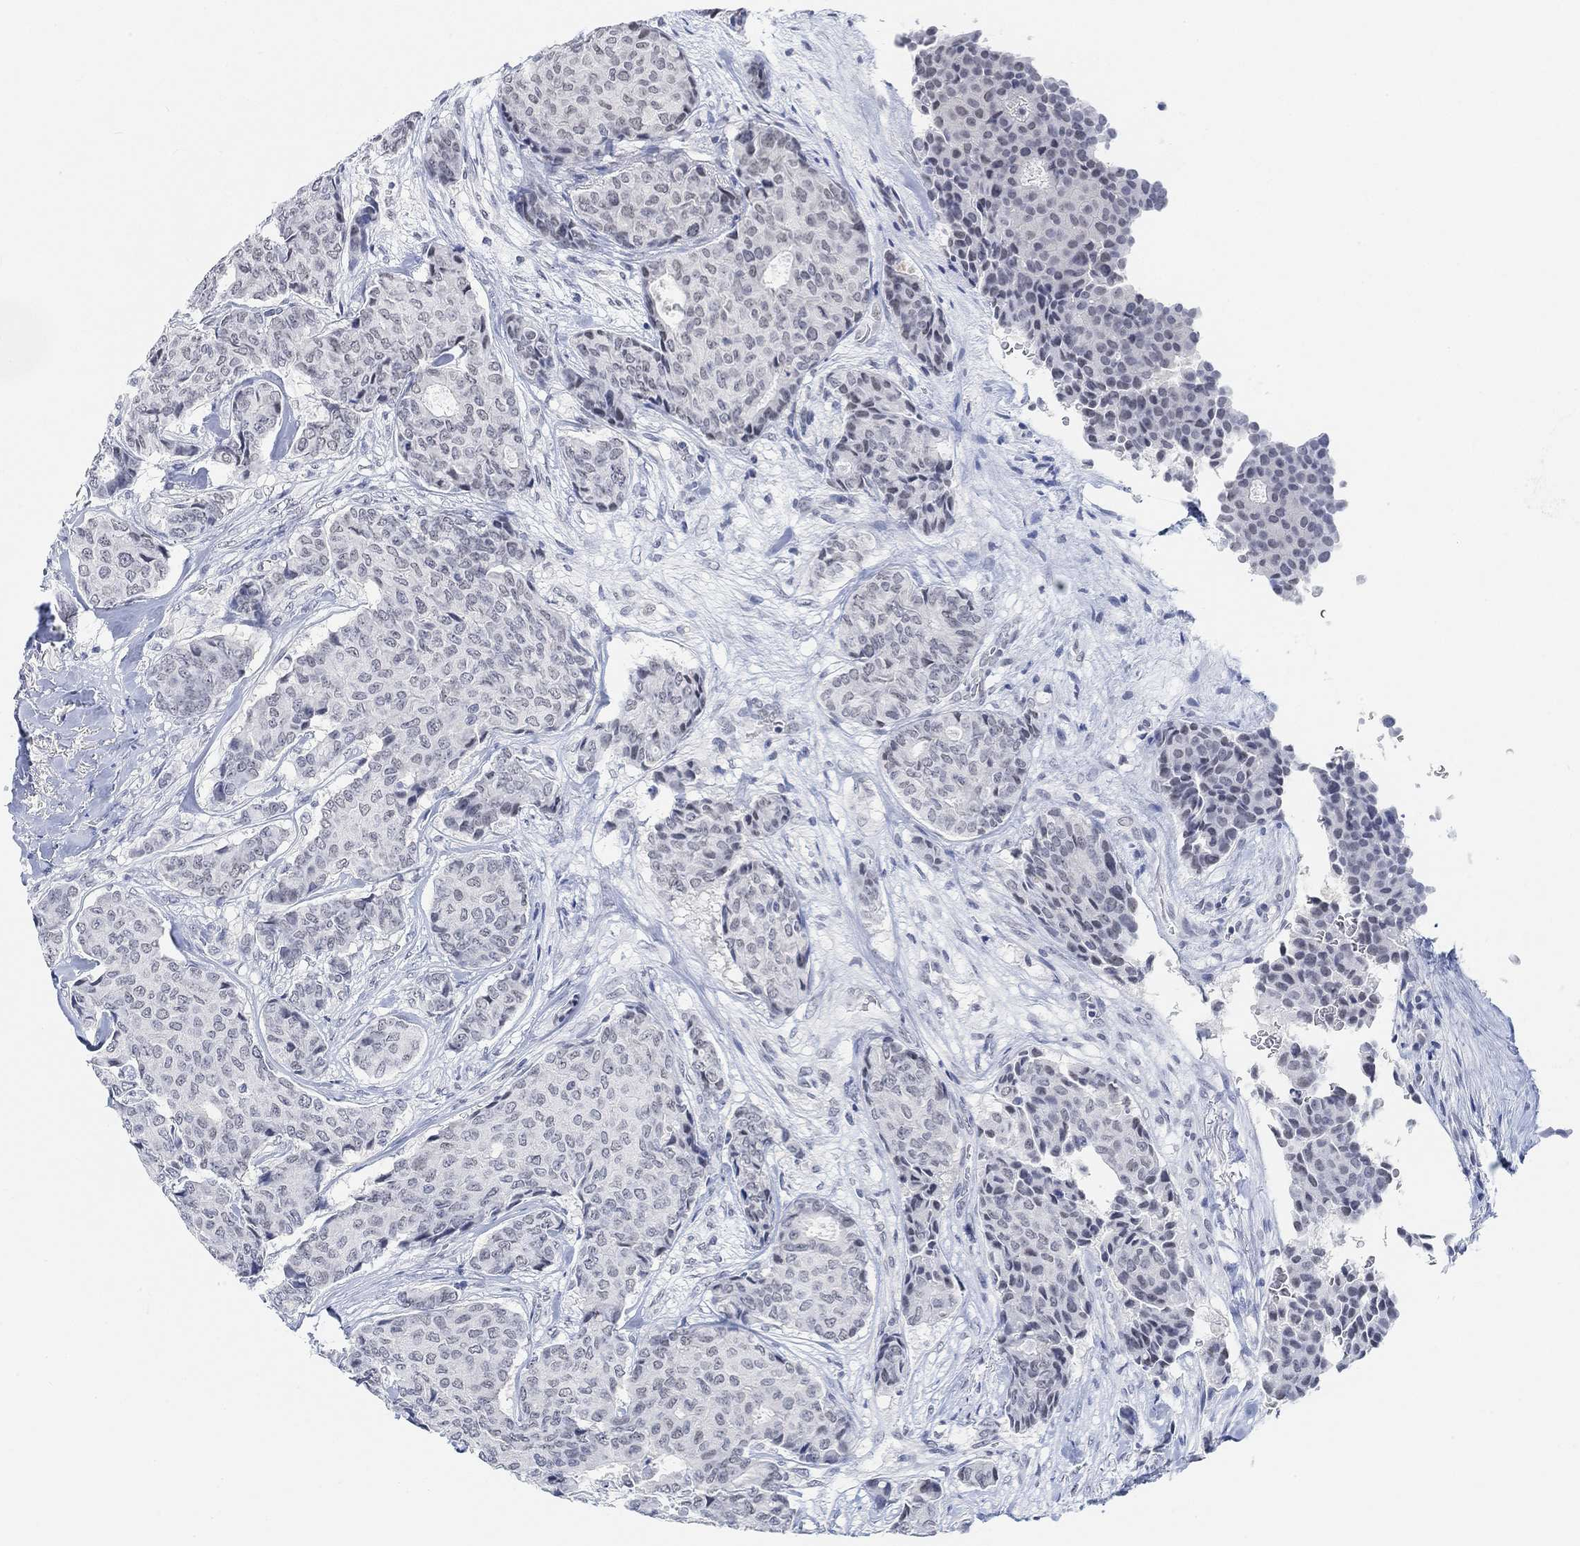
{"staining": {"intensity": "weak", "quantity": "25%-75%", "location": "nuclear"}, "tissue": "breast cancer", "cell_type": "Tumor cells", "image_type": "cancer", "snomed": [{"axis": "morphology", "description": "Duct carcinoma"}, {"axis": "topography", "description": "Breast"}], "caption": "A low amount of weak nuclear positivity is seen in approximately 25%-75% of tumor cells in breast cancer (intraductal carcinoma) tissue.", "gene": "PURG", "patient": {"sex": "female", "age": 75}}